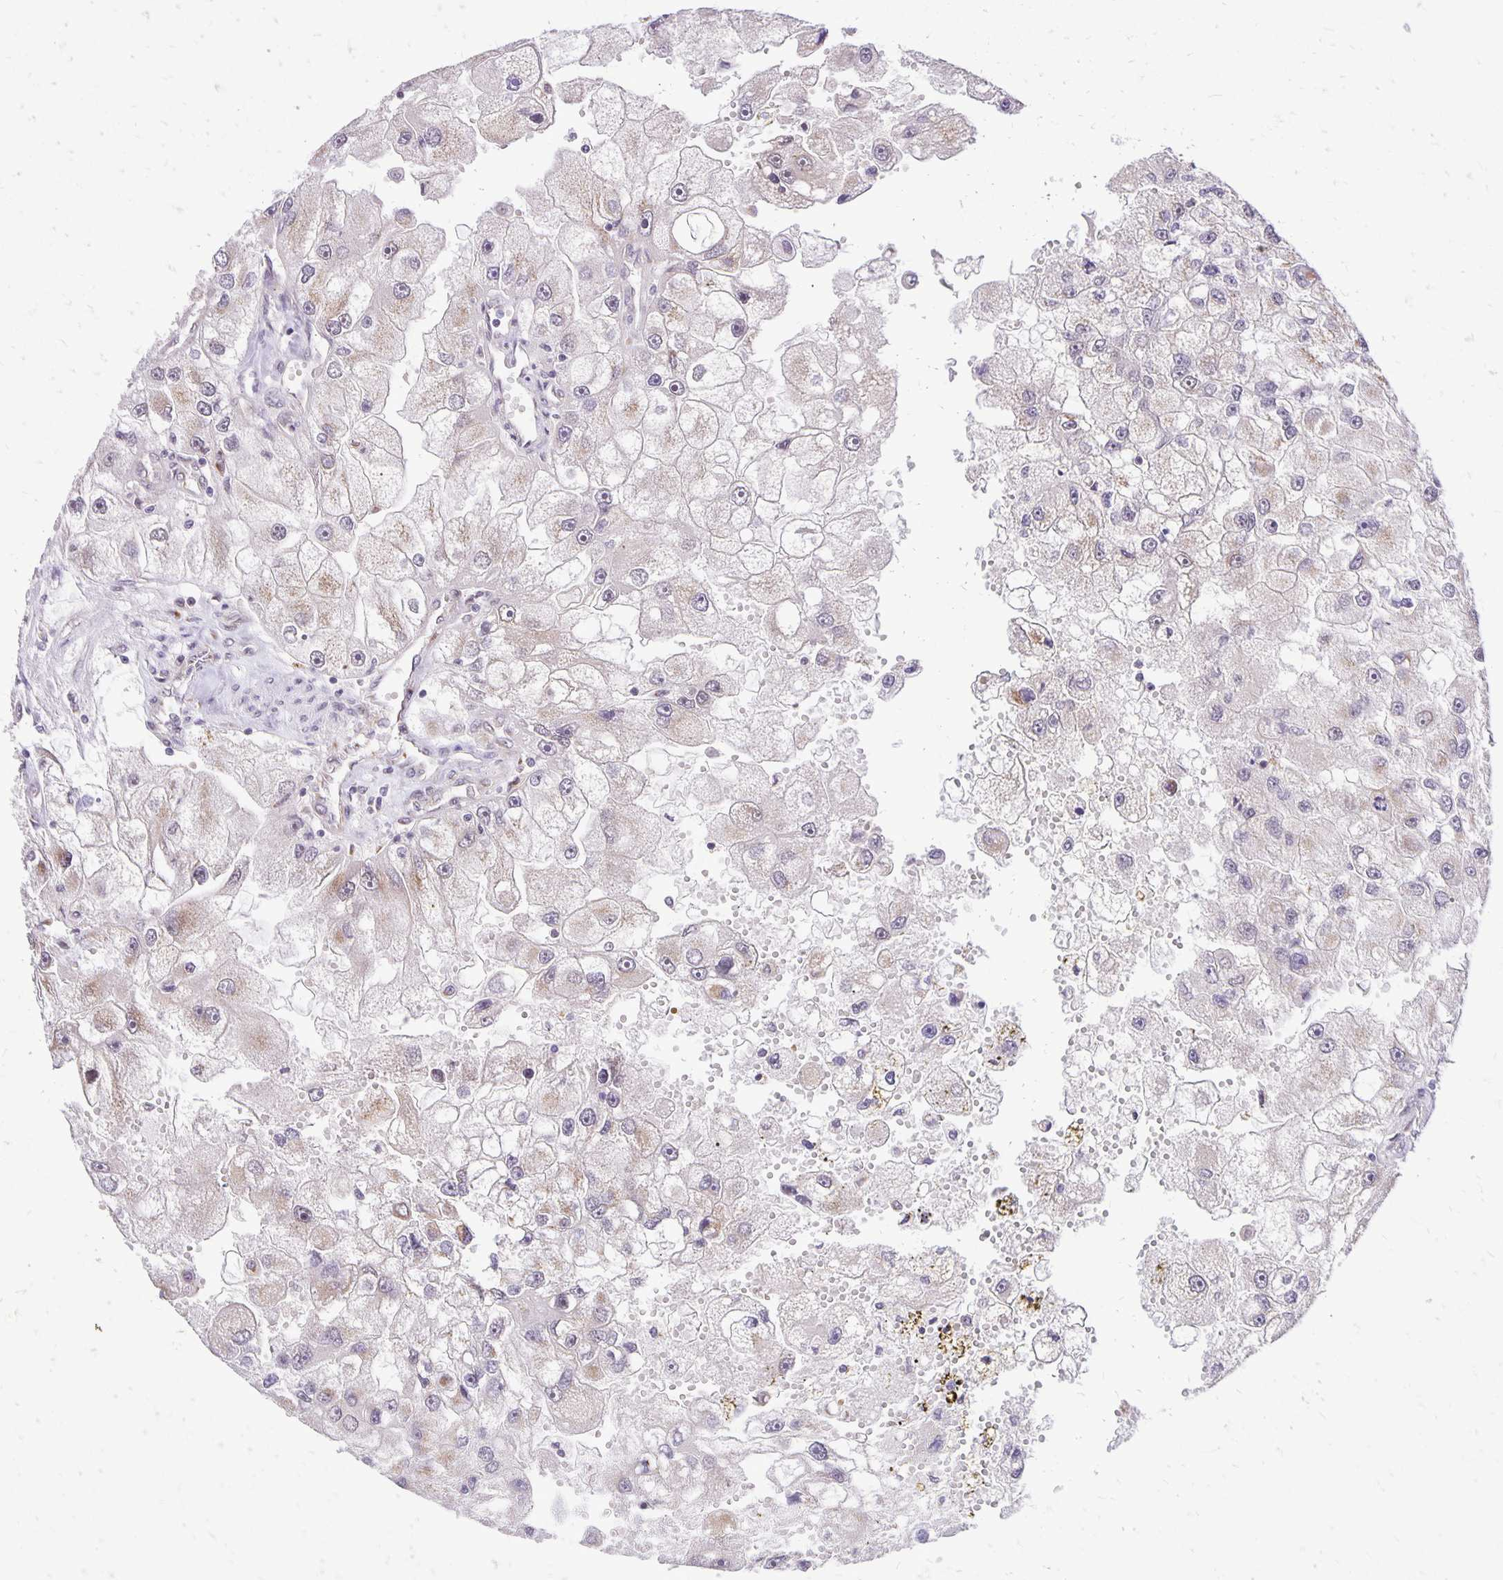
{"staining": {"intensity": "weak", "quantity": "<25%", "location": "cytoplasmic/membranous"}, "tissue": "renal cancer", "cell_type": "Tumor cells", "image_type": "cancer", "snomed": [{"axis": "morphology", "description": "Adenocarcinoma, NOS"}, {"axis": "topography", "description": "Kidney"}], "caption": "This photomicrograph is of adenocarcinoma (renal) stained with IHC to label a protein in brown with the nuclei are counter-stained blue. There is no expression in tumor cells.", "gene": "GOLGA5", "patient": {"sex": "male", "age": 63}}